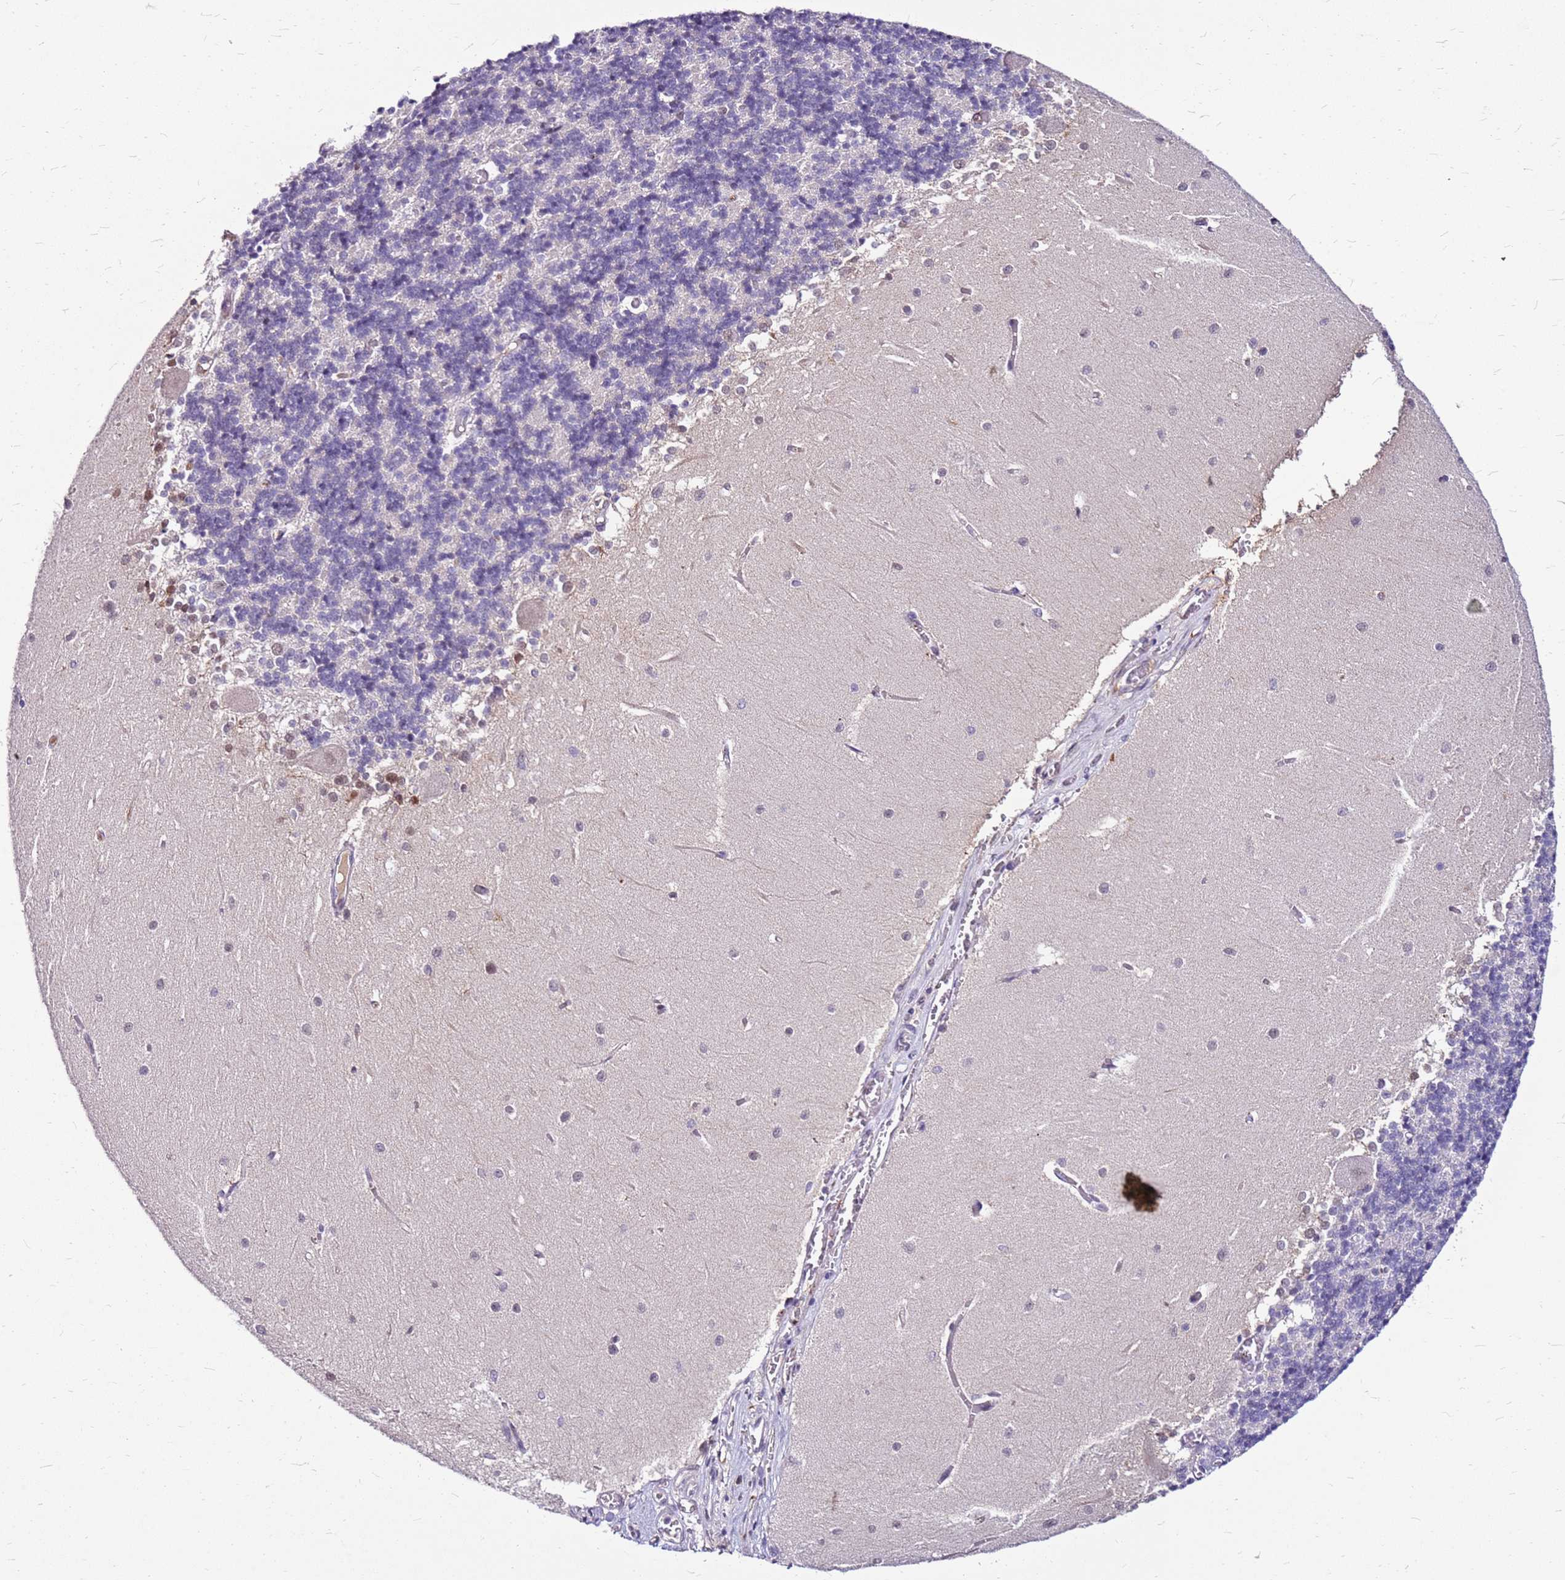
{"staining": {"intensity": "negative", "quantity": "none", "location": "none"}, "tissue": "cerebellum", "cell_type": "Cells in granular layer", "image_type": "normal", "snomed": [{"axis": "morphology", "description": "Normal tissue, NOS"}, {"axis": "topography", "description": "Cerebellum"}], "caption": "Immunohistochemical staining of unremarkable human cerebellum displays no significant positivity in cells in granular layer. Nuclei are stained in blue.", "gene": "ALDH1A3", "patient": {"sex": "male", "age": 37}}